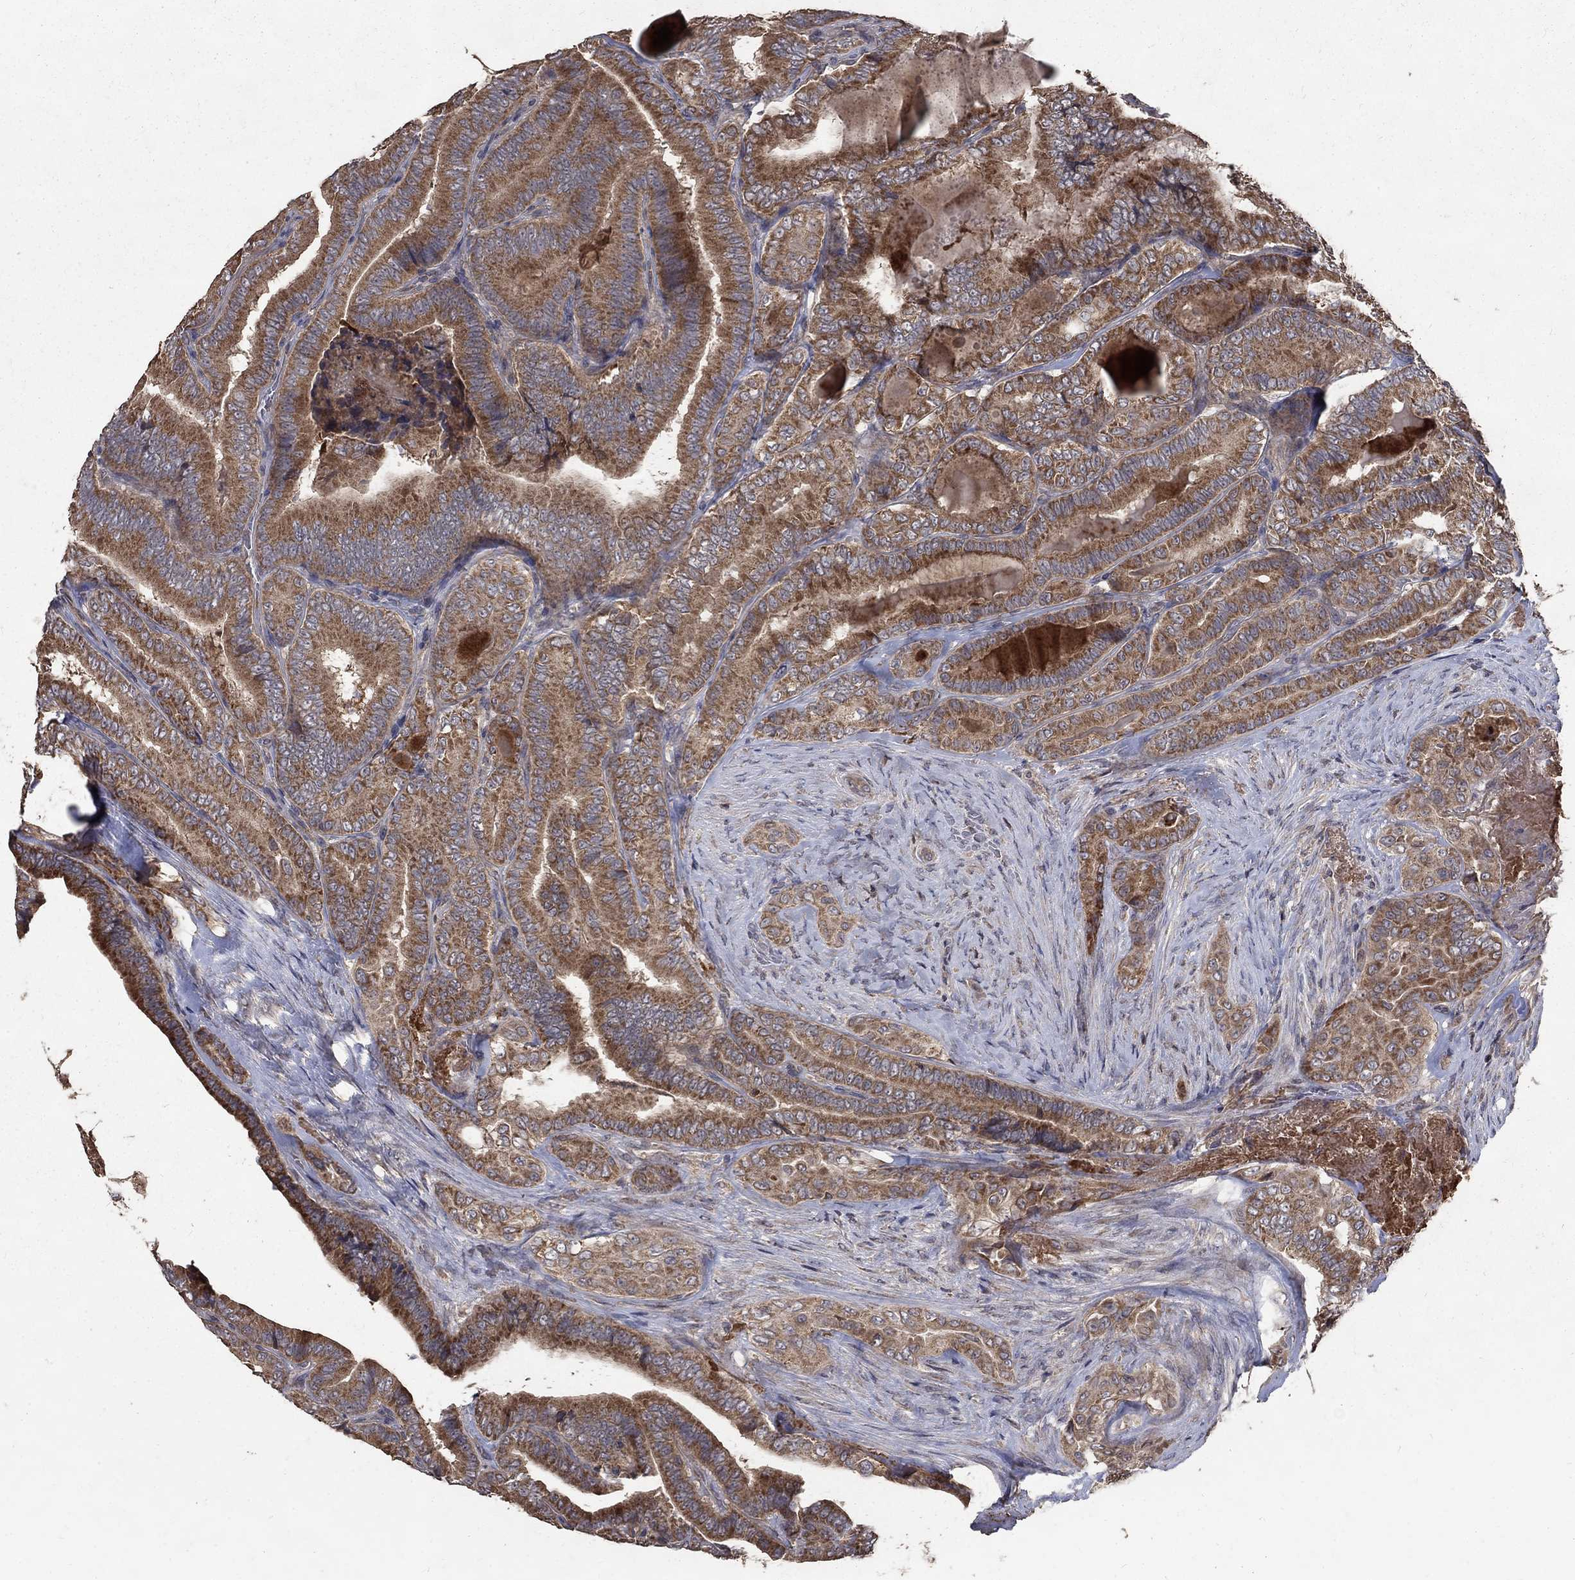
{"staining": {"intensity": "moderate", "quantity": "25%-75%", "location": "cytoplasmic/membranous"}, "tissue": "thyroid cancer", "cell_type": "Tumor cells", "image_type": "cancer", "snomed": [{"axis": "morphology", "description": "Papillary adenocarcinoma, NOS"}, {"axis": "topography", "description": "Thyroid gland"}], "caption": "Immunohistochemical staining of human thyroid cancer (papillary adenocarcinoma) demonstrates medium levels of moderate cytoplasmic/membranous staining in approximately 25%-75% of tumor cells.", "gene": "C17orf75", "patient": {"sex": "male", "age": 61}}